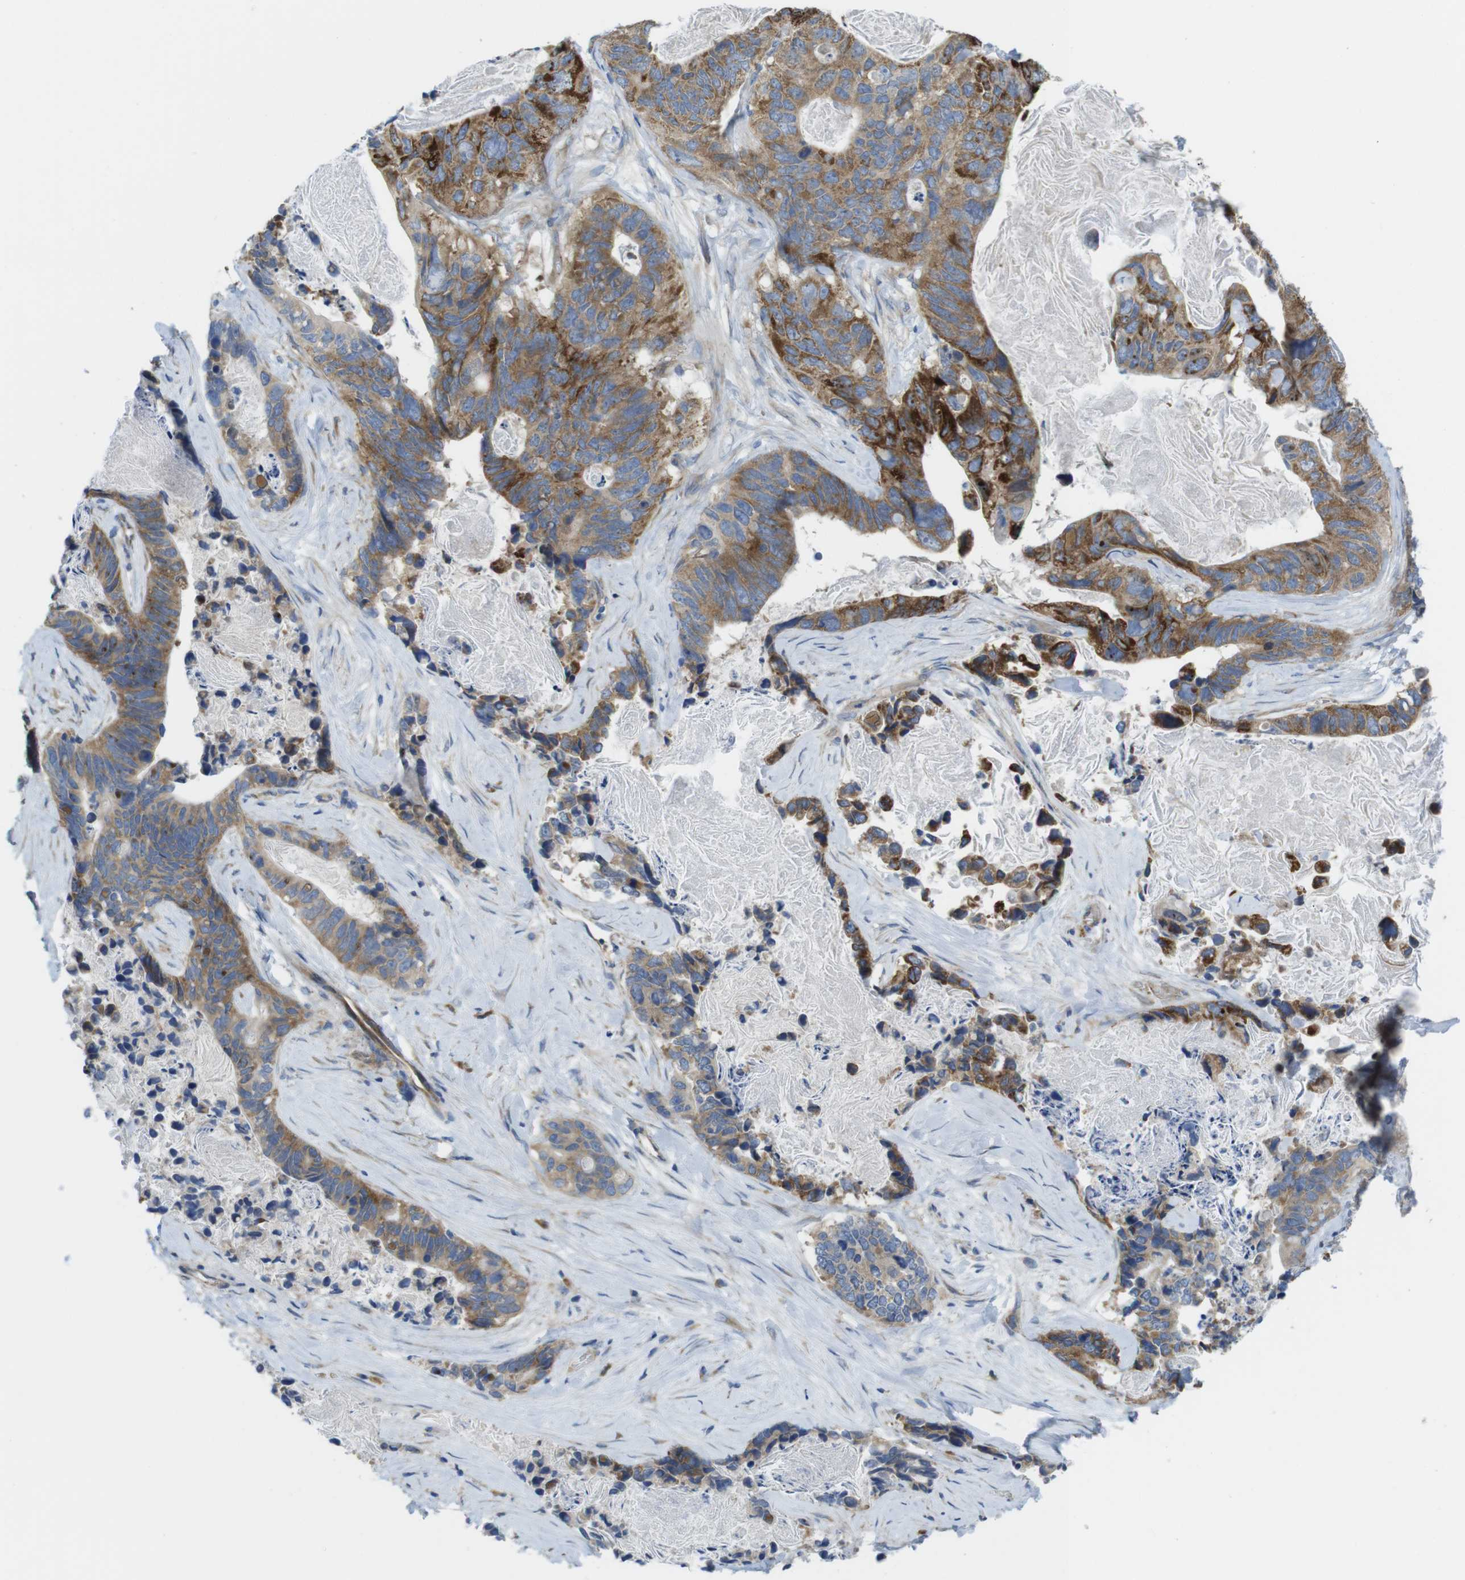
{"staining": {"intensity": "moderate", "quantity": ">75%", "location": "cytoplasmic/membranous"}, "tissue": "stomach cancer", "cell_type": "Tumor cells", "image_type": "cancer", "snomed": [{"axis": "morphology", "description": "Adenocarcinoma, NOS"}, {"axis": "topography", "description": "Stomach"}], "caption": "IHC of human stomach cancer displays medium levels of moderate cytoplasmic/membranous positivity in about >75% of tumor cells.", "gene": "TMEM234", "patient": {"sex": "female", "age": 89}}